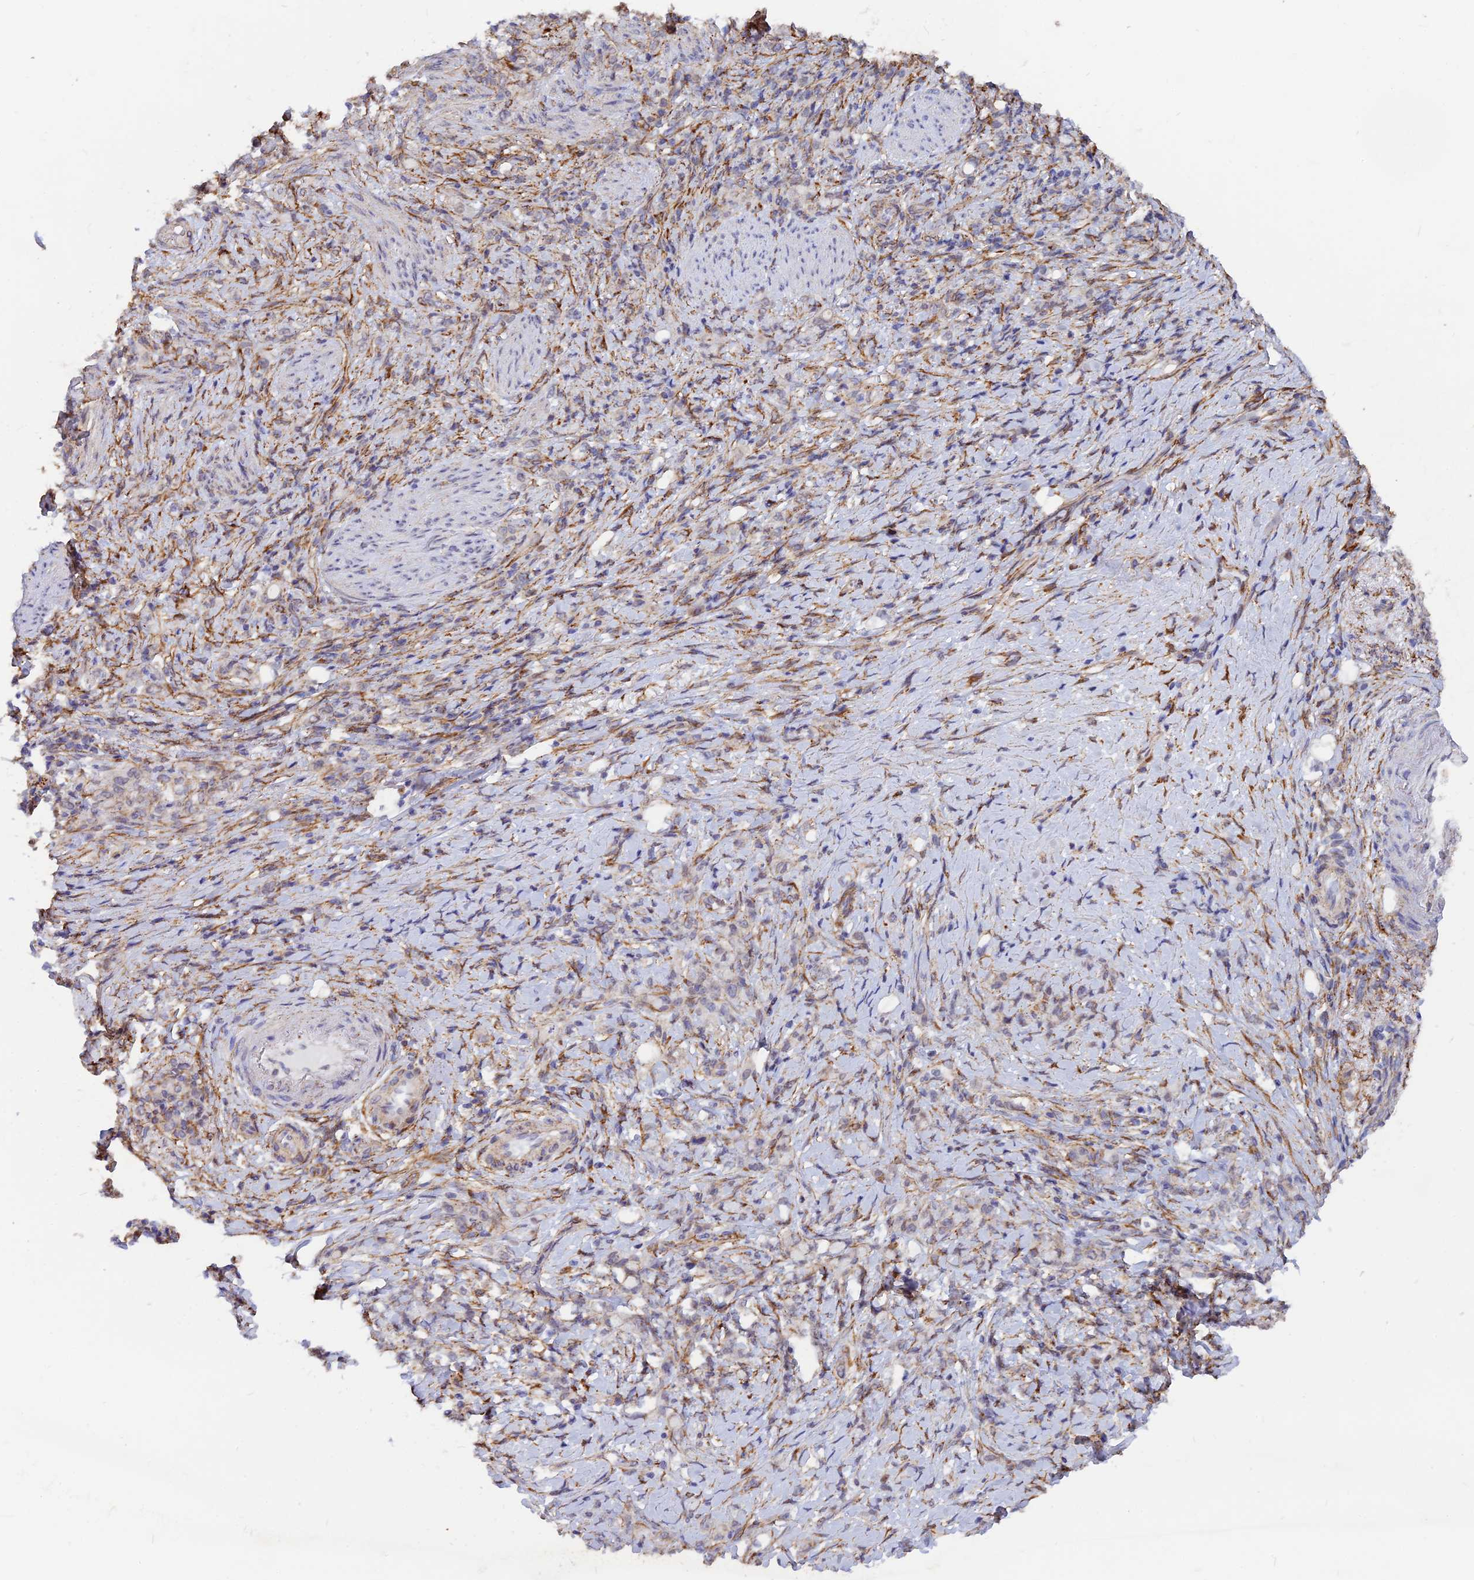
{"staining": {"intensity": "negative", "quantity": "none", "location": "none"}, "tissue": "stomach cancer", "cell_type": "Tumor cells", "image_type": "cancer", "snomed": [{"axis": "morphology", "description": "Adenocarcinoma, NOS"}, {"axis": "topography", "description": "Stomach"}], "caption": "The histopathology image exhibits no staining of tumor cells in stomach cancer. The staining is performed using DAB brown chromogen with nuclei counter-stained in using hematoxylin.", "gene": "VSTM2L", "patient": {"sex": "female", "age": 79}}